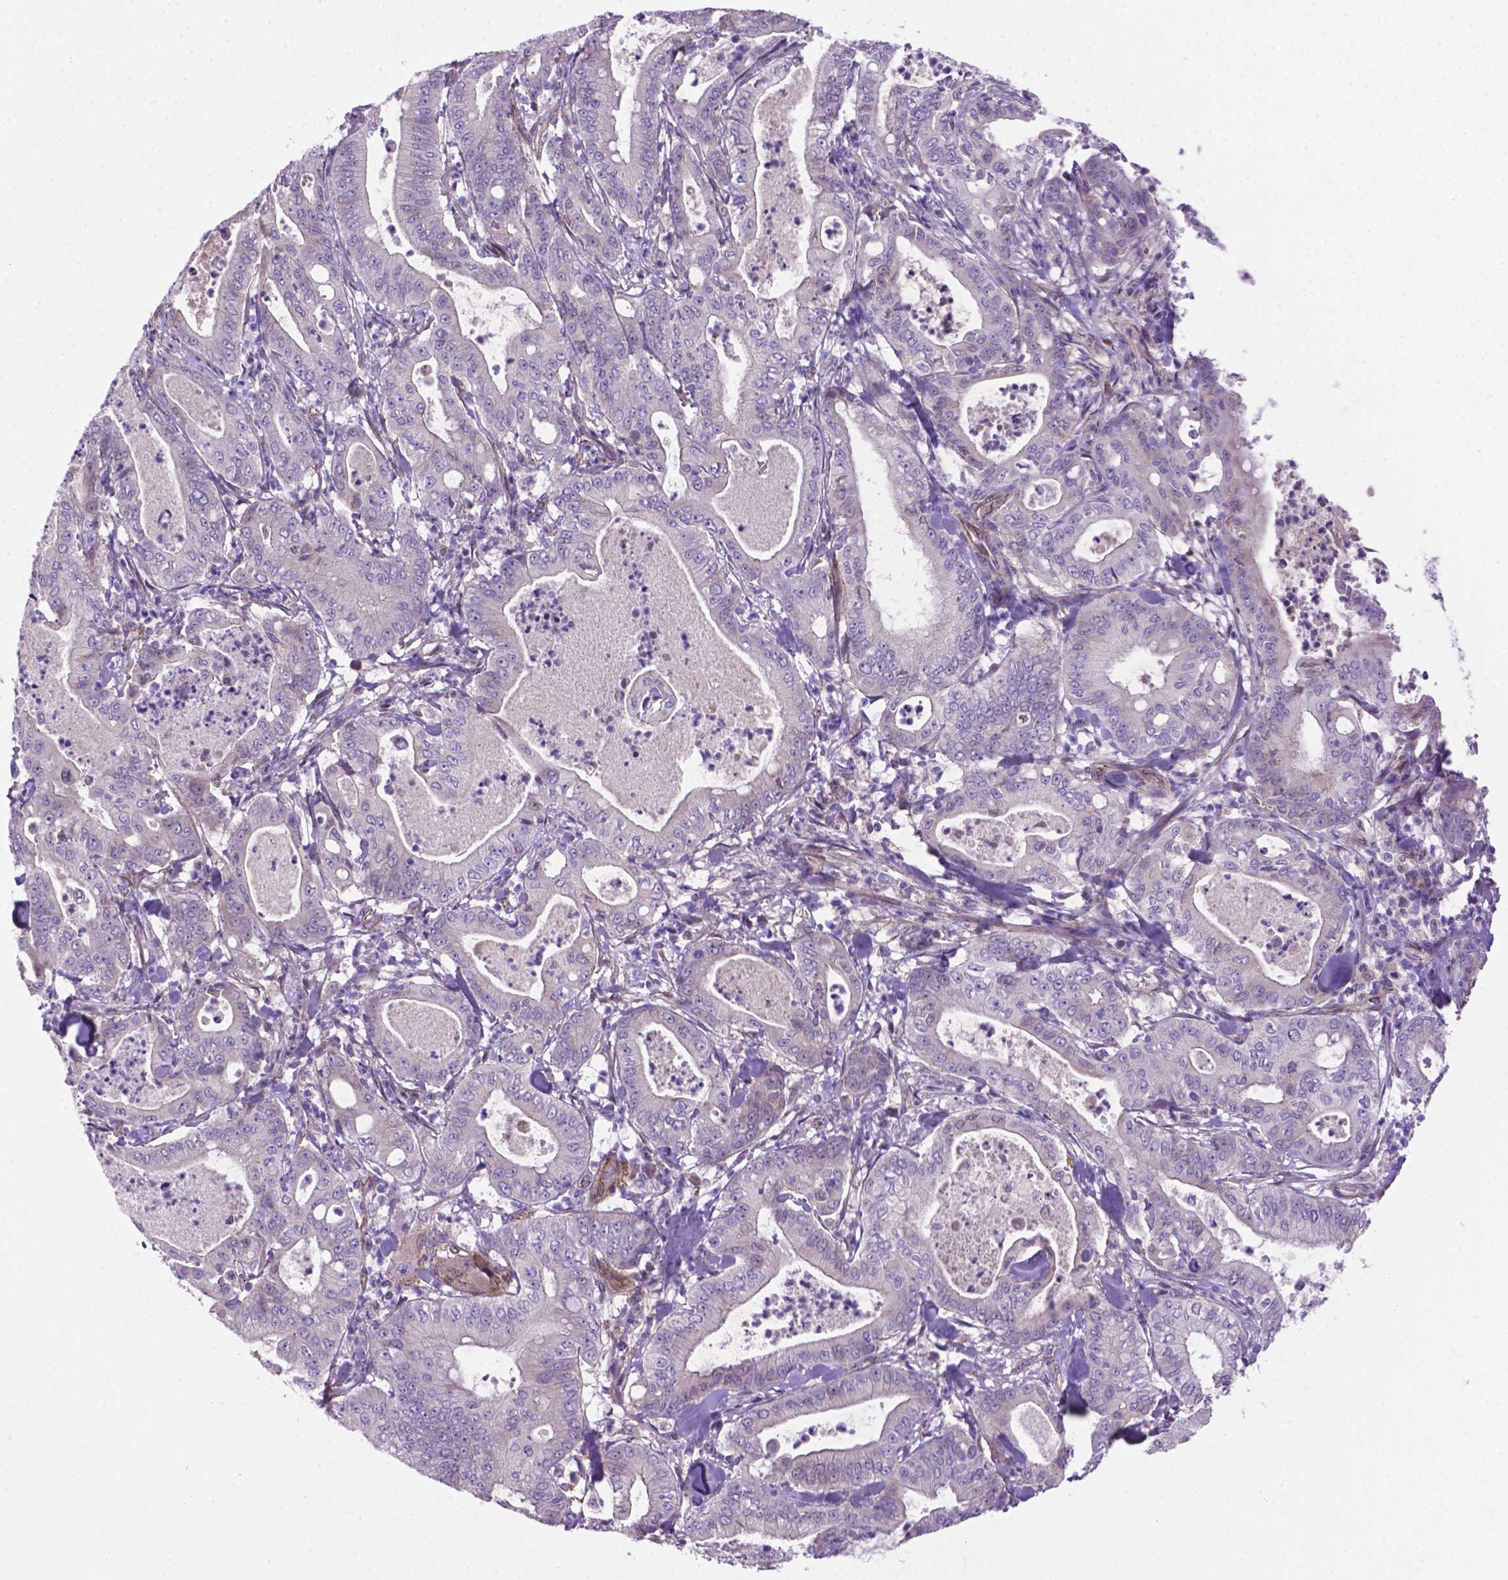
{"staining": {"intensity": "negative", "quantity": "none", "location": "none"}, "tissue": "pancreatic cancer", "cell_type": "Tumor cells", "image_type": "cancer", "snomed": [{"axis": "morphology", "description": "Adenocarcinoma, NOS"}, {"axis": "topography", "description": "Pancreas"}], "caption": "A high-resolution photomicrograph shows immunohistochemistry (IHC) staining of pancreatic cancer, which shows no significant expression in tumor cells. (DAB IHC with hematoxylin counter stain).", "gene": "CCER2", "patient": {"sex": "male", "age": 71}}